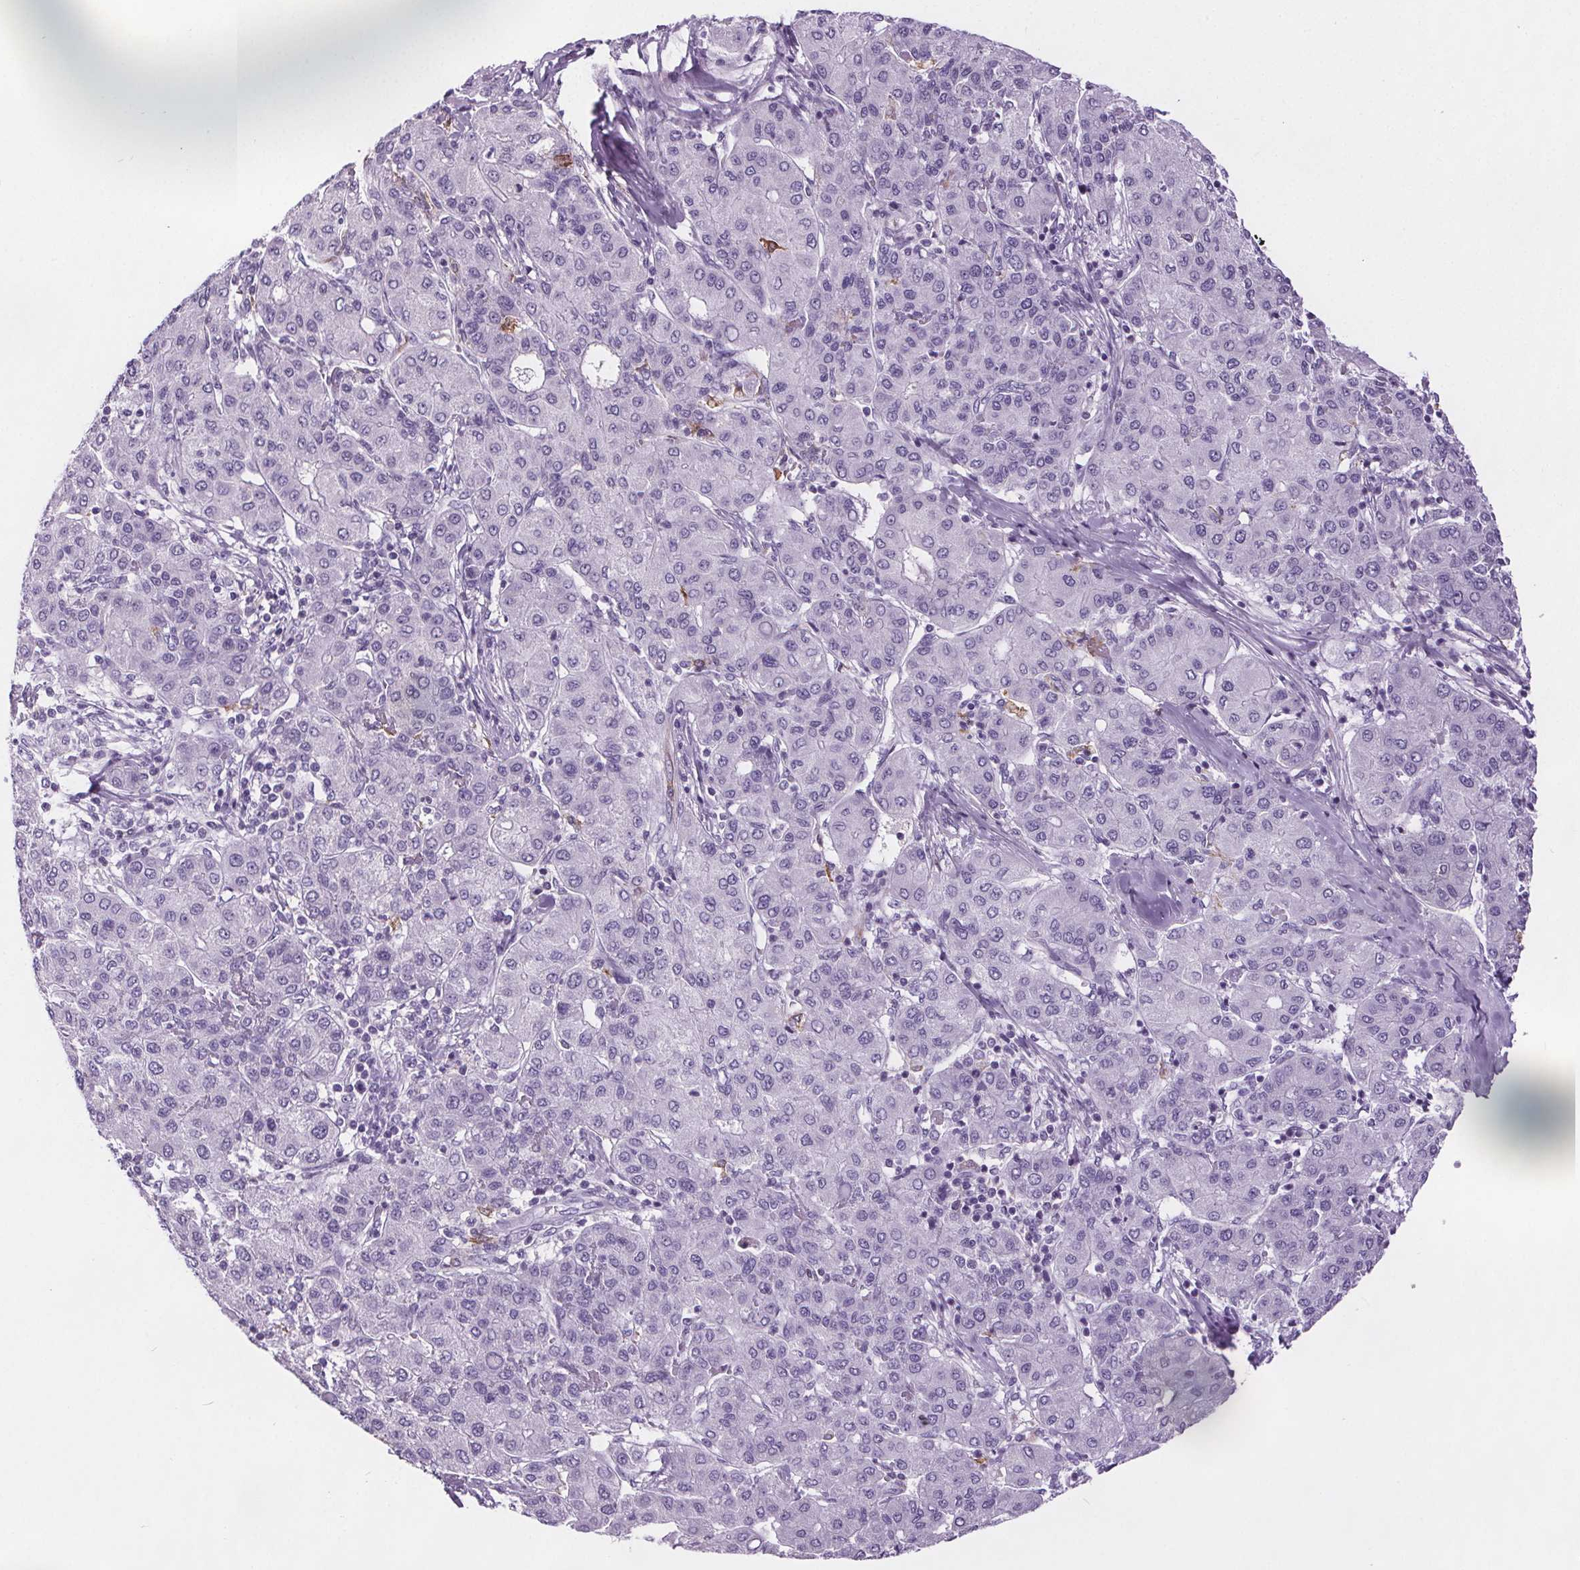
{"staining": {"intensity": "negative", "quantity": "none", "location": "none"}, "tissue": "liver cancer", "cell_type": "Tumor cells", "image_type": "cancer", "snomed": [{"axis": "morphology", "description": "Carcinoma, Hepatocellular, NOS"}, {"axis": "topography", "description": "Liver"}], "caption": "Liver cancer (hepatocellular carcinoma) was stained to show a protein in brown. There is no significant staining in tumor cells. The staining is performed using DAB brown chromogen with nuclei counter-stained in using hematoxylin.", "gene": "CD5L", "patient": {"sex": "male", "age": 65}}